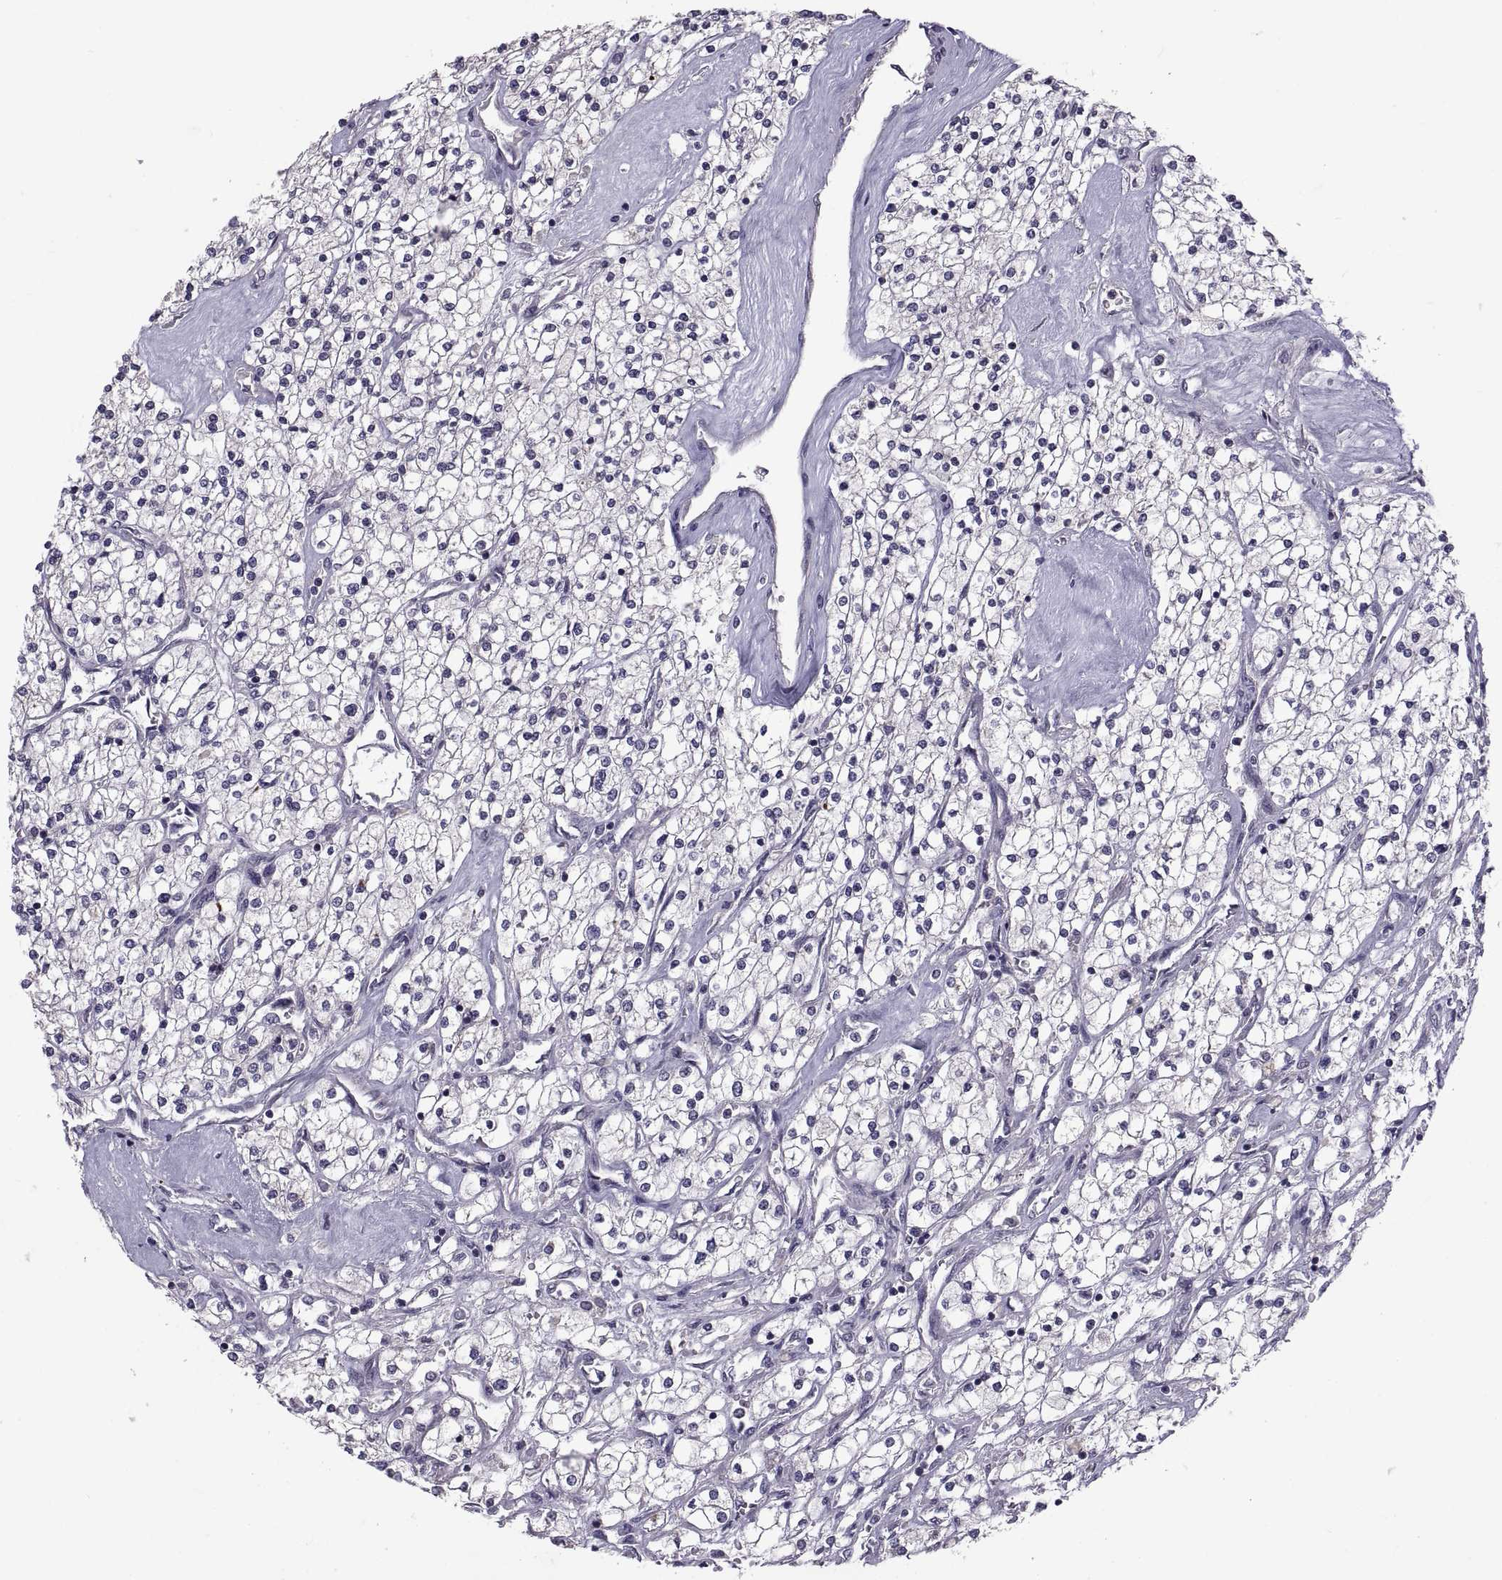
{"staining": {"intensity": "negative", "quantity": "none", "location": "none"}, "tissue": "renal cancer", "cell_type": "Tumor cells", "image_type": "cancer", "snomed": [{"axis": "morphology", "description": "Adenocarcinoma, NOS"}, {"axis": "topography", "description": "Kidney"}], "caption": "This is an immunohistochemistry micrograph of renal cancer. There is no positivity in tumor cells.", "gene": "NPTX2", "patient": {"sex": "male", "age": 80}}